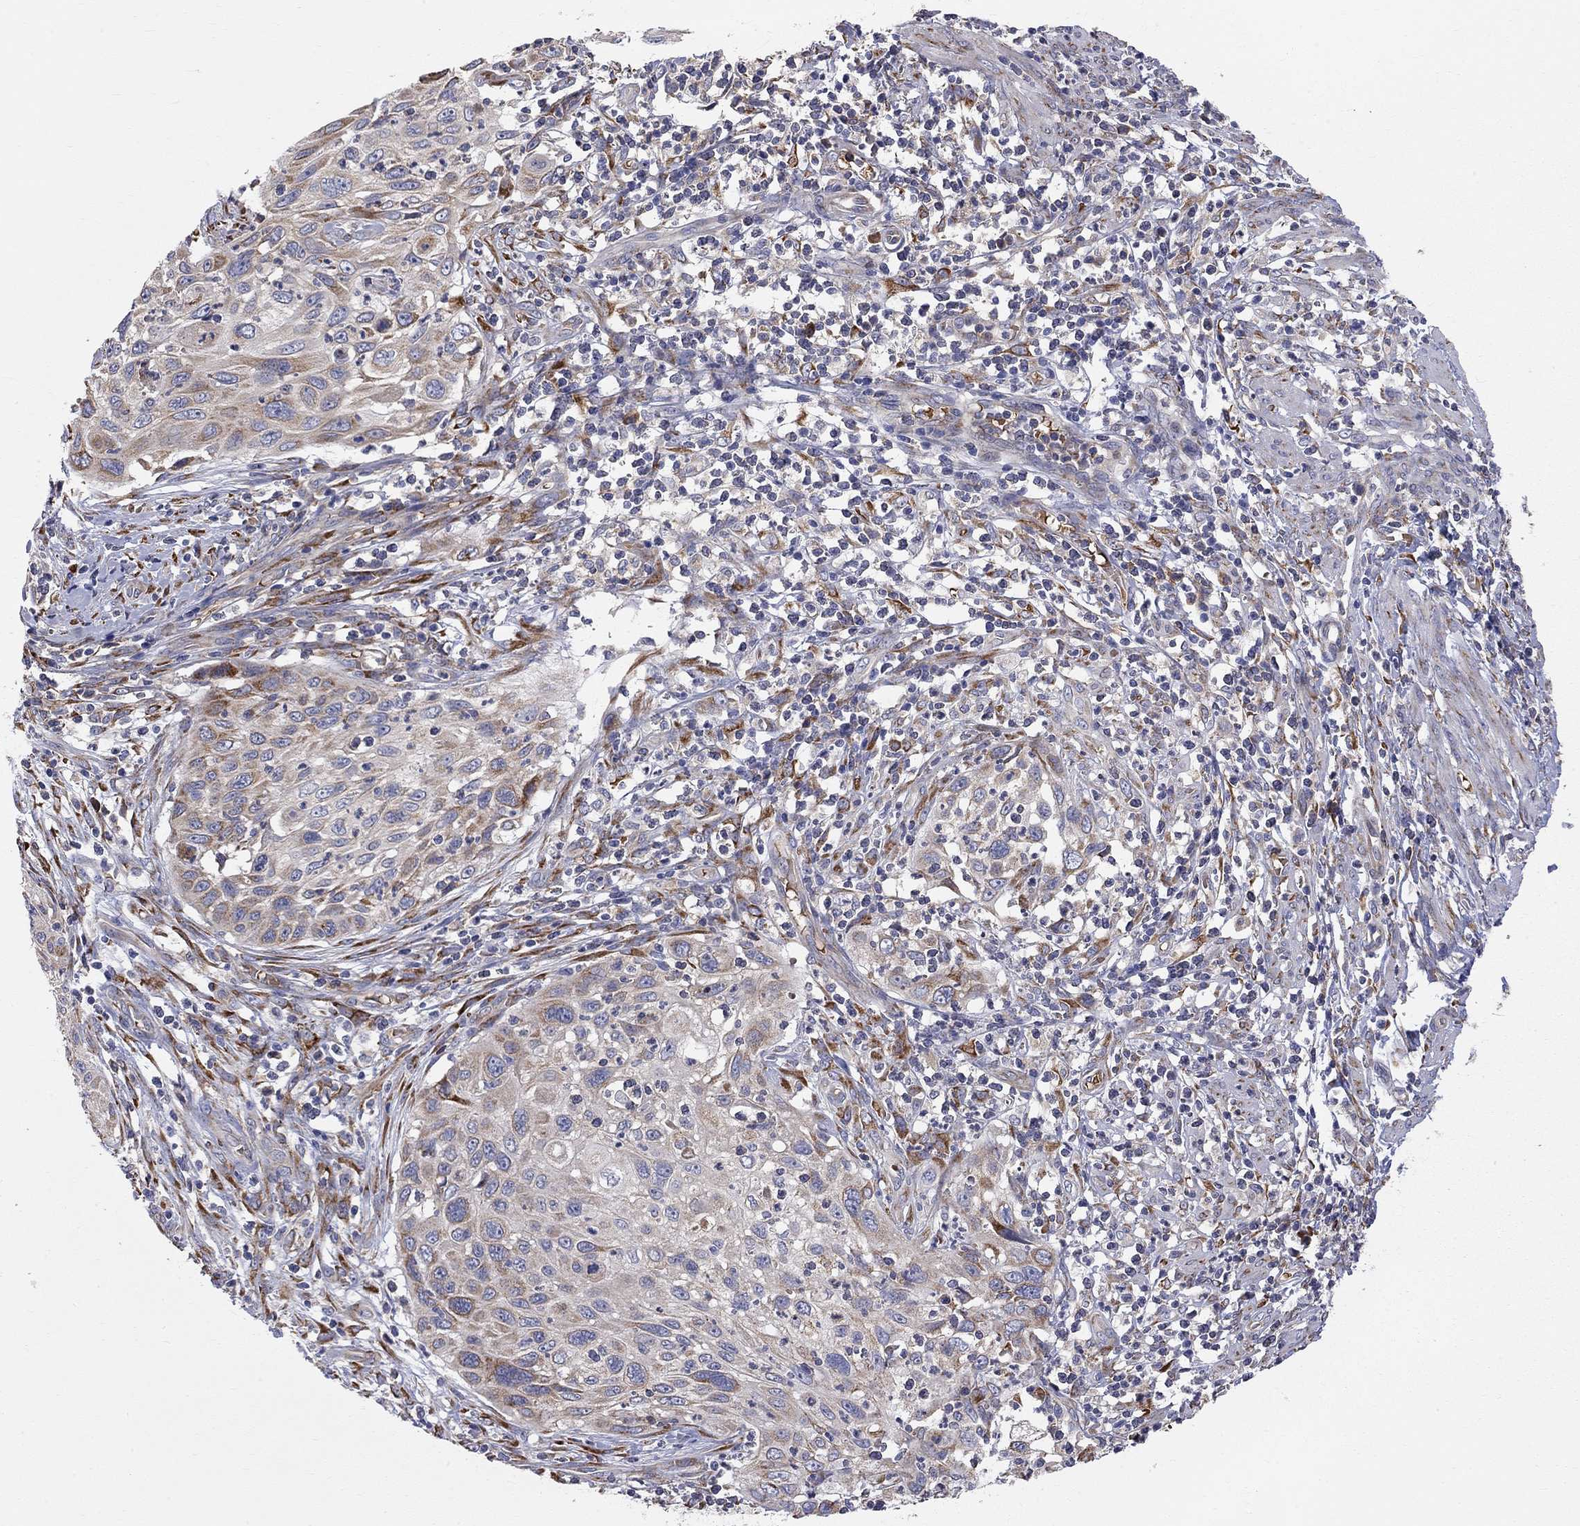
{"staining": {"intensity": "negative", "quantity": "none", "location": "none"}, "tissue": "cervical cancer", "cell_type": "Tumor cells", "image_type": "cancer", "snomed": [{"axis": "morphology", "description": "Squamous cell carcinoma, NOS"}, {"axis": "topography", "description": "Cervix"}], "caption": "Immunohistochemistry (IHC) photomicrograph of squamous cell carcinoma (cervical) stained for a protein (brown), which reveals no expression in tumor cells.", "gene": "CASTOR1", "patient": {"sex": "female", "age": 70}}